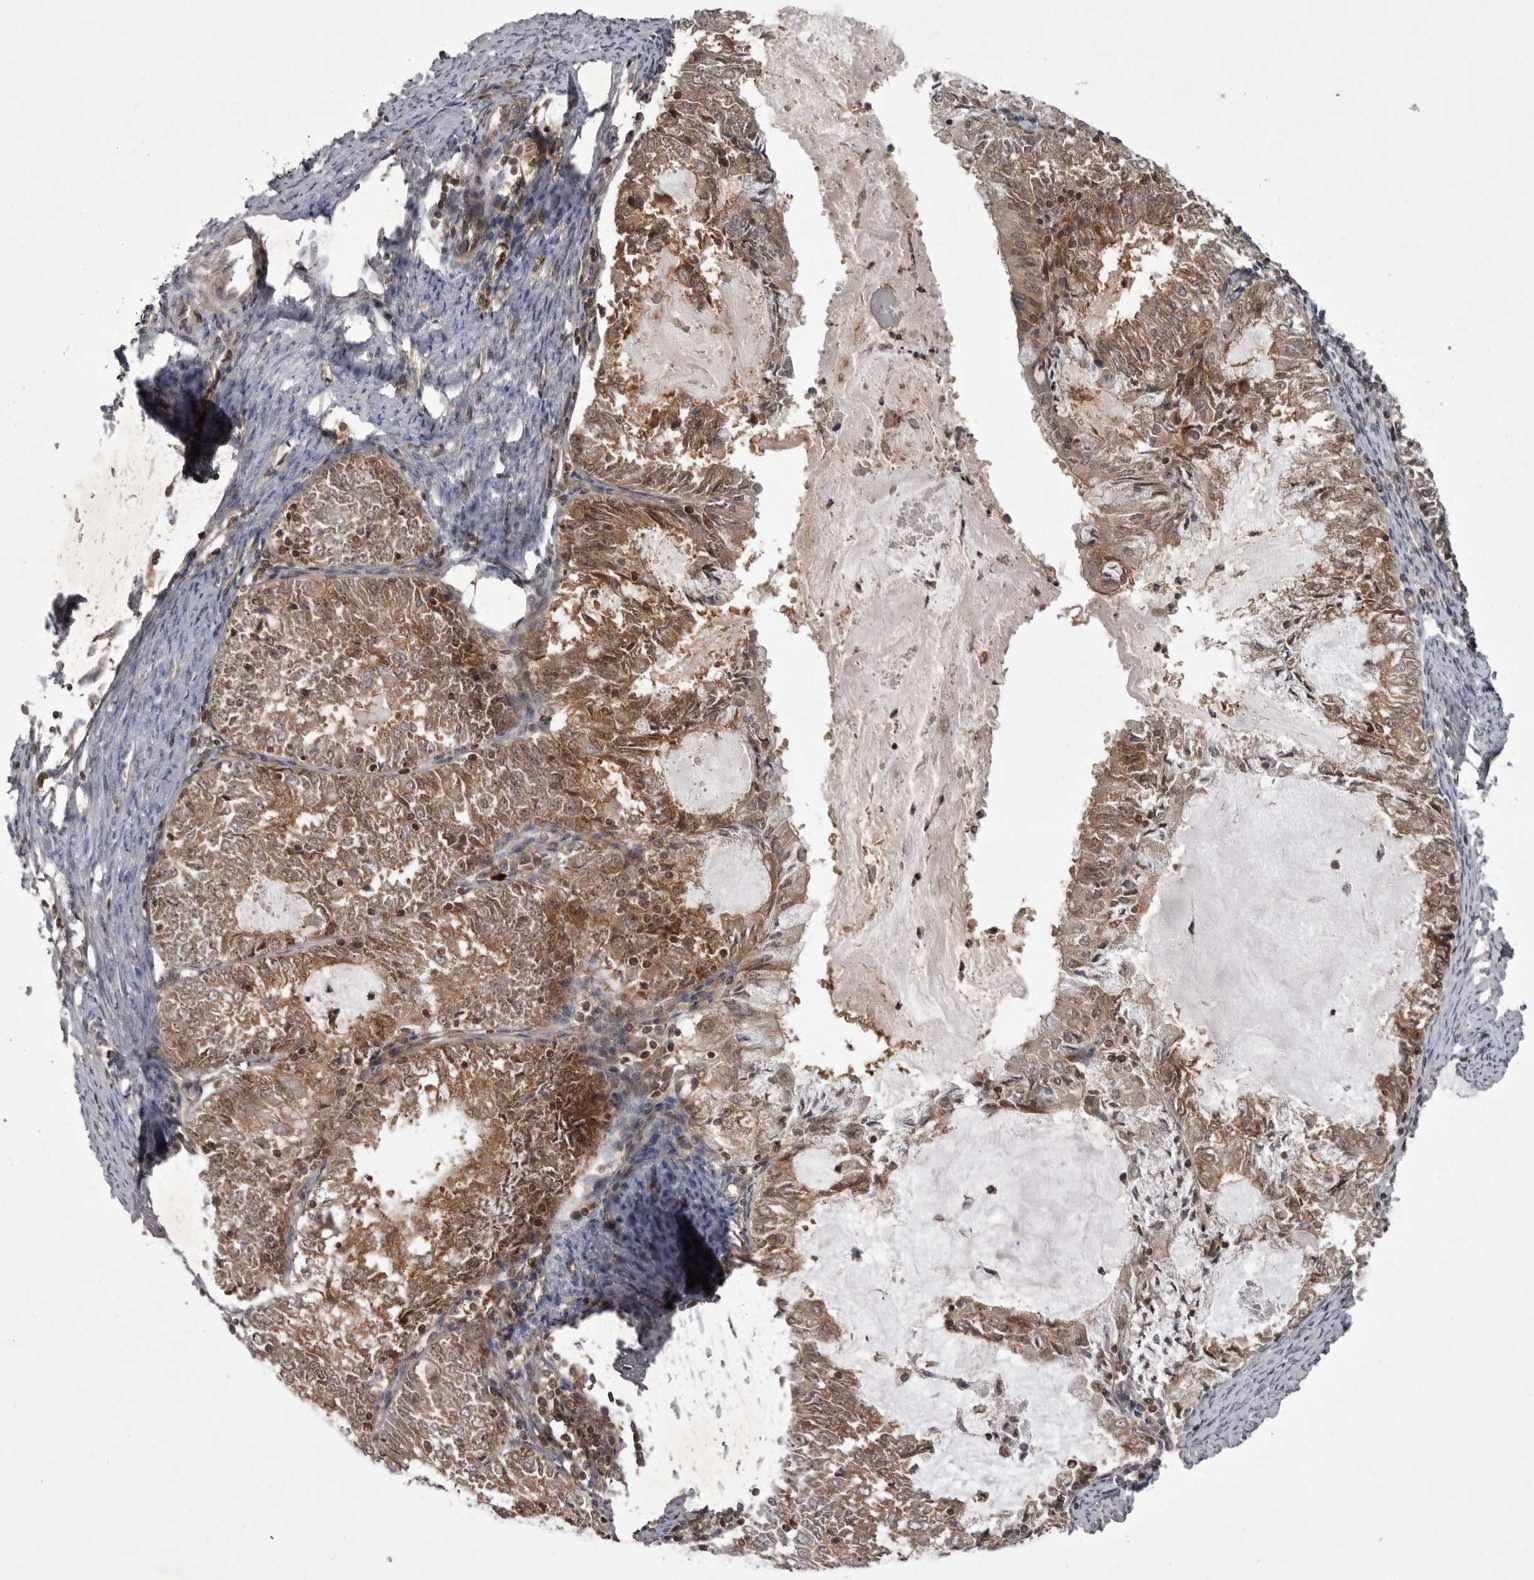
{"staining": {"intensity": "moderate", "quantity": ">75%", "location": "cytoplasmic/membranous,nuclear"}, "tissue": "endometrial cancer", "cell_type": "Tumor cells", "image_type": "cancer", "snomed": [{"axis": "morphology", "description": "Adenocarcinoma, NOS"}, {"axis": "topography", "description": "Endometrium"}], "caption": "Immunohistochemical staining of human endometrial adenocarcinoma demonstrates medium levels of moderate cytoplasmic/membranous and nuclear expression in approximately >75% of tumor cells.", "gene": "STK24", "patient": {"sex": "female", "age": 57}}